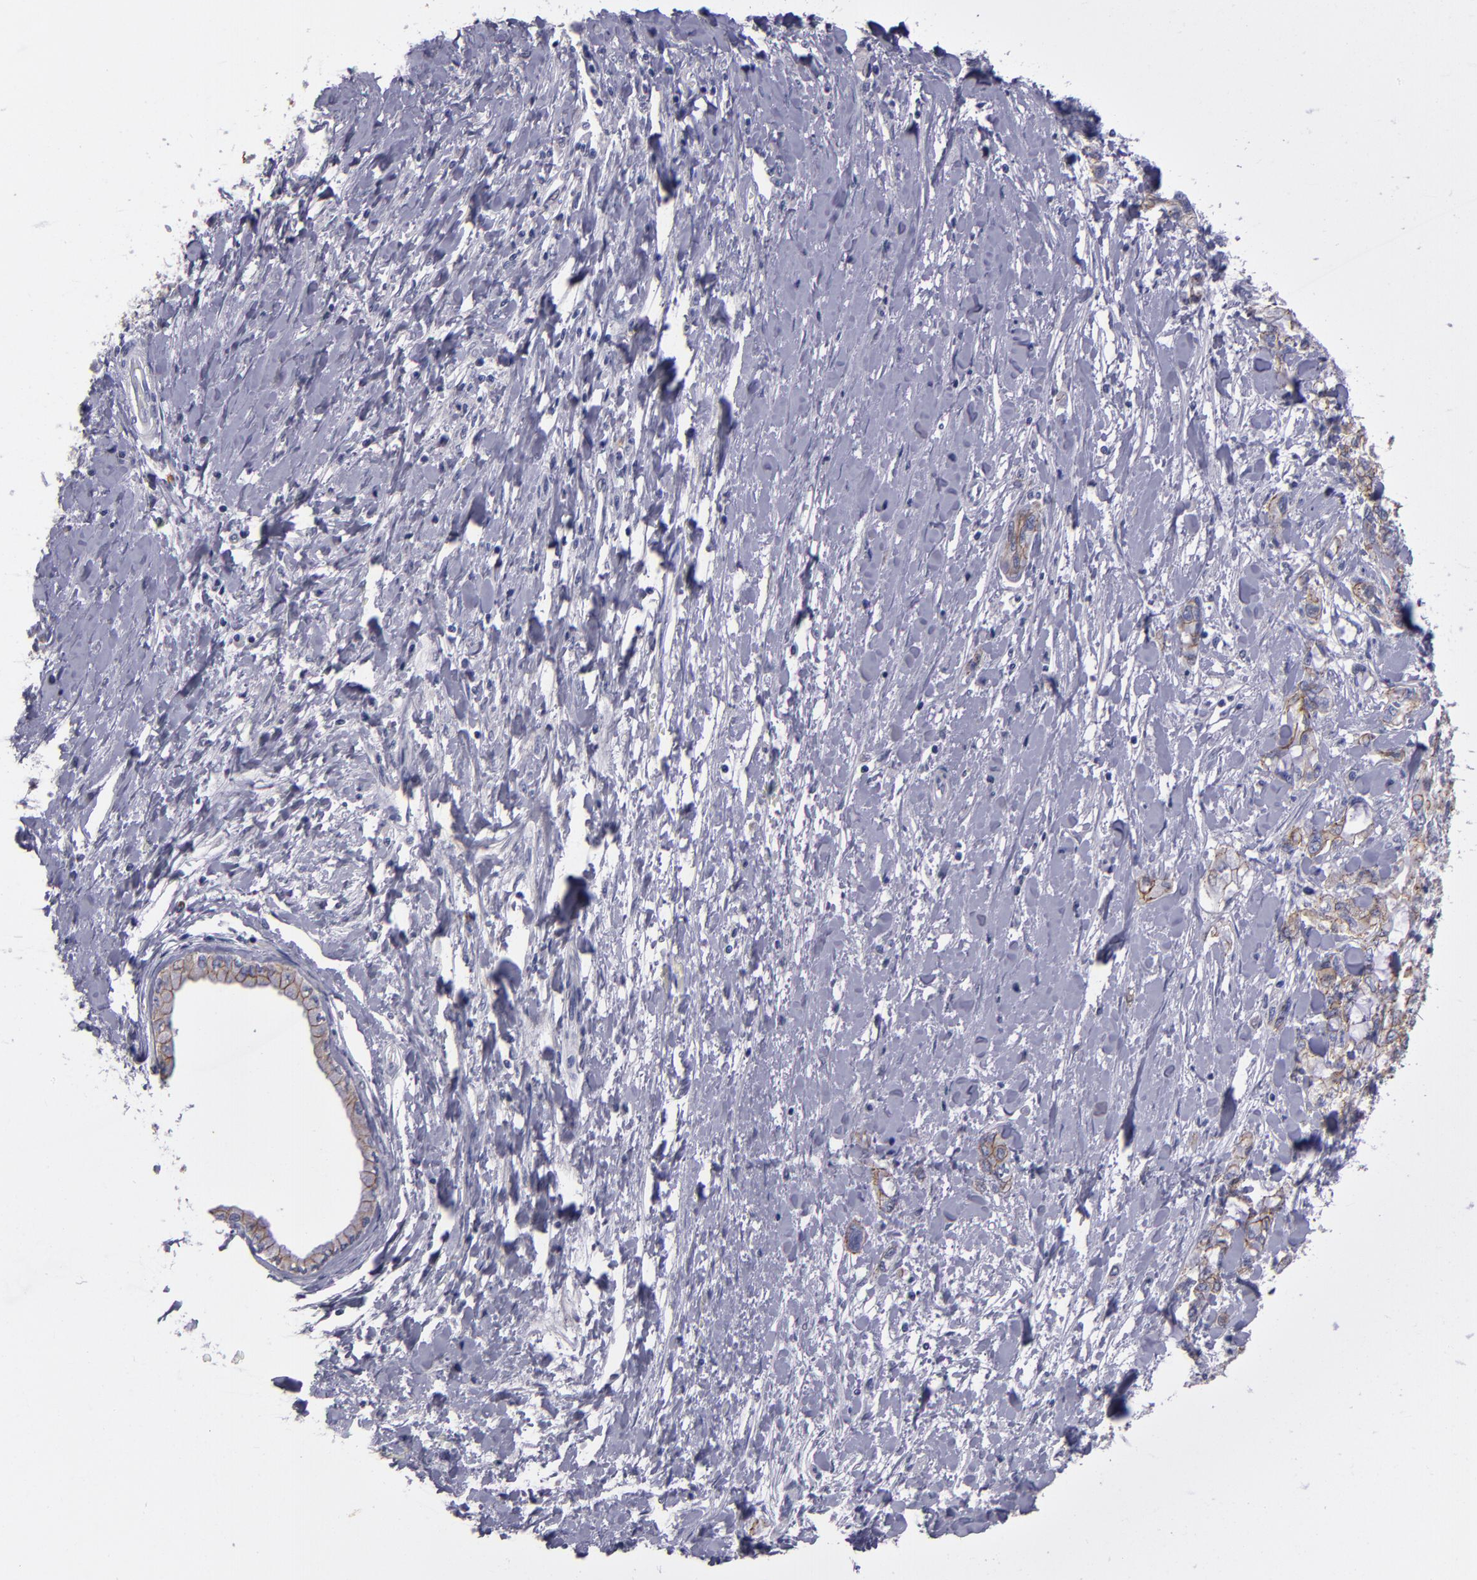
{"staining": {"intensity": "moderate", "quantity": ">75%", "location": "cytoplasmic/membranous"}, "tissue": "pancreatic cancer", "cell_type": "Tumor cells", "image_type": "cancer", "snomed": [{"axis": "morphology", "description": "Adenocarcinoma, NOS"}, {"axis": "topography", "description": "Pancreas"}], "caption": "There is medium levels of moderate cytoplasmic/membranous expression in tumor cells of pancreatic cancer, as demonstrated by immunohistochemical staining (brown color).", "gene": "CDH3", "patient": {"sex": "male", "age": 79}}